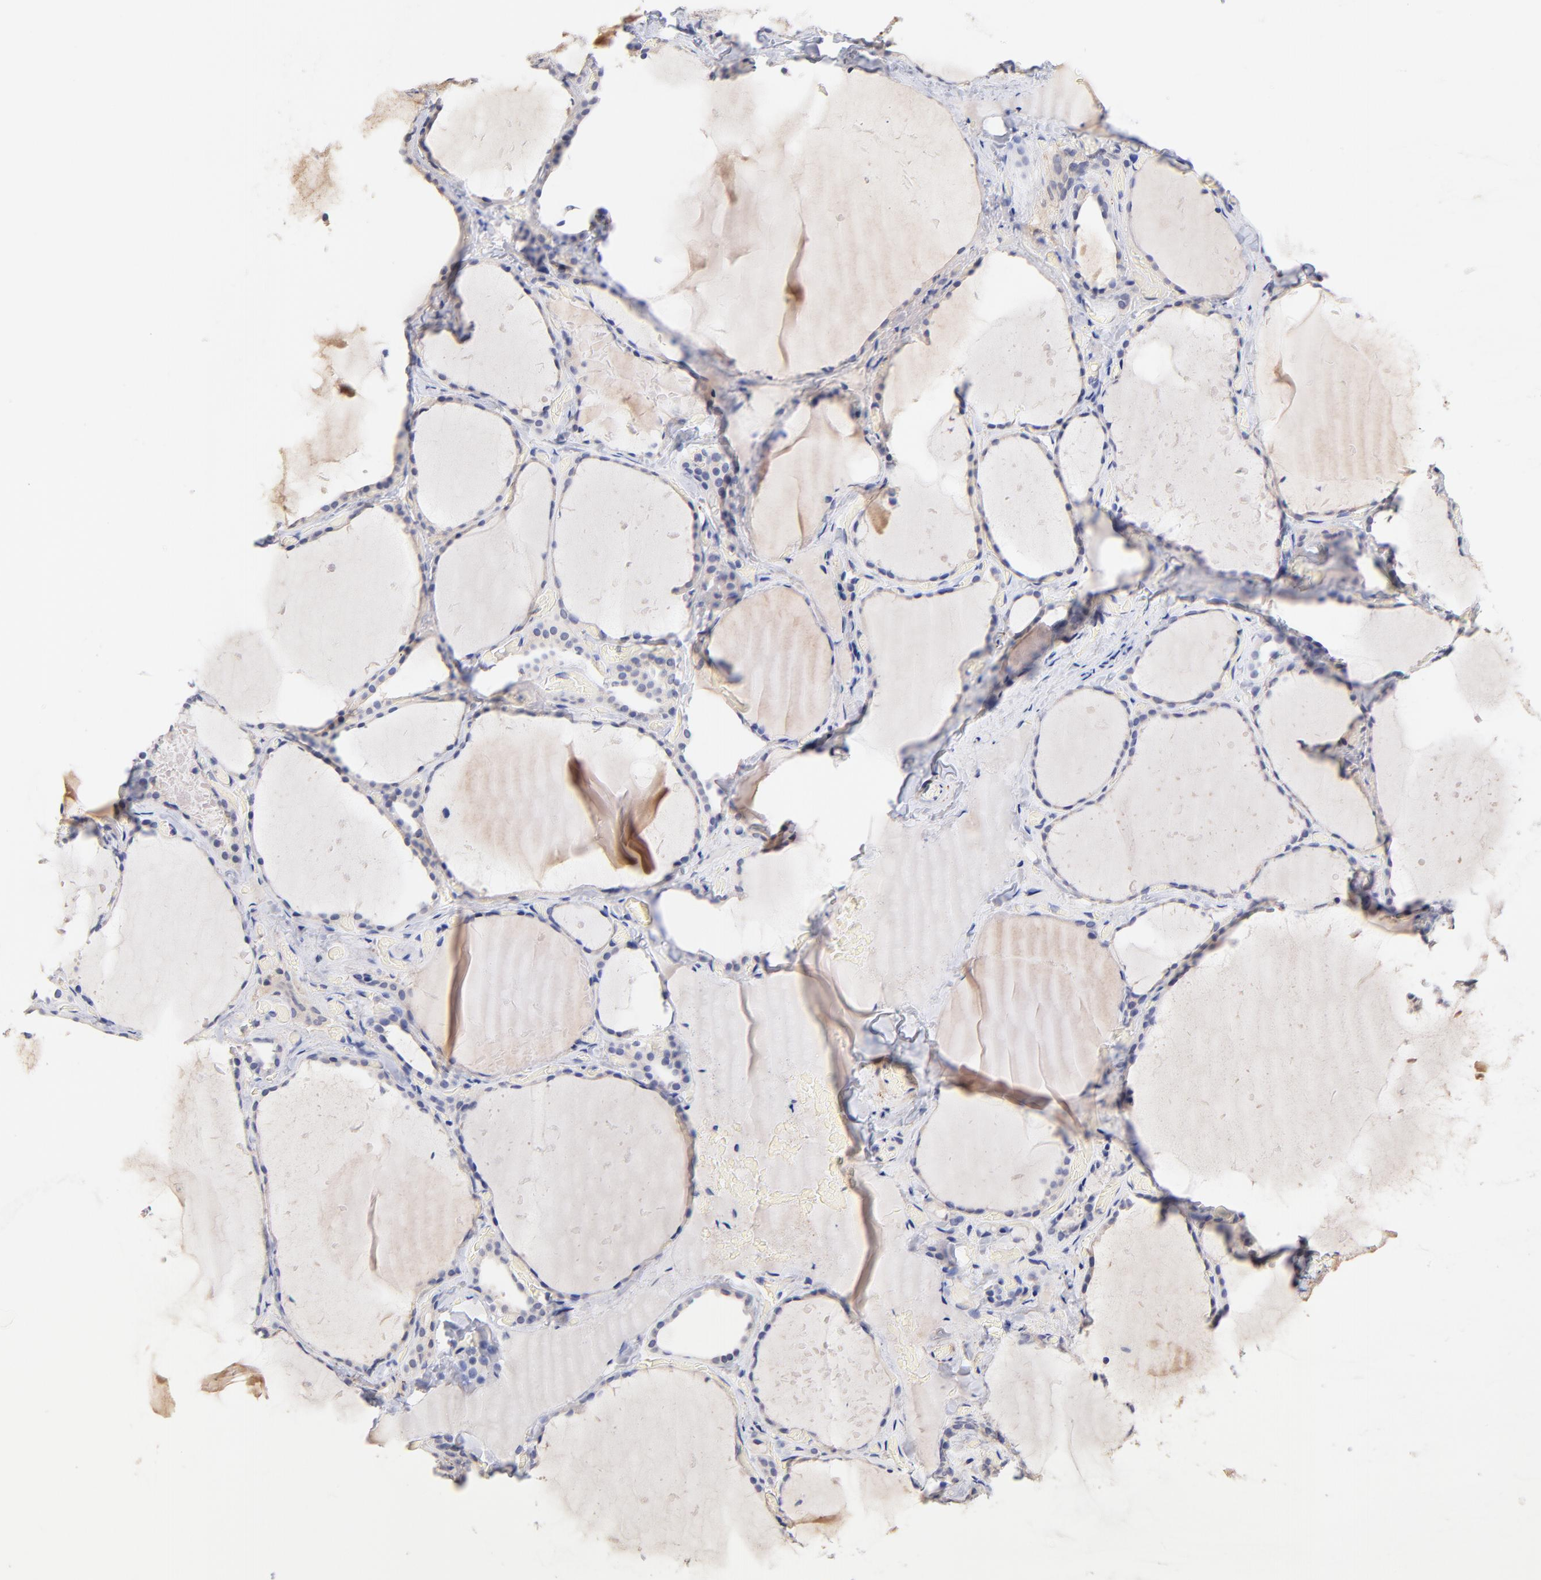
{"staining": {"intensity": "negative", "quantity": "none", "location": "none"}, "tissue": "thyroid gland", "cell_type": "Glandular cells", "image_type": "normal", "snomed": [{"axis": "morphology", "description": "Normal tissue, NOS"}, {"axis": "topography", "description": "Thyroid gland"}], "caption": "High magnification brightfield microscopy of benign thyroid gland stained with DAB (3,3'-diaminobenzidine) (brown) and counterstained with hematoxylin (blue): glandular cells show no significant staining. (DAB (3,3'-diaminobenzidine) IHC with hematoxylin counter stain).", "gene": "RIBC2", "patient": {"sex": "female", "age": 22}}